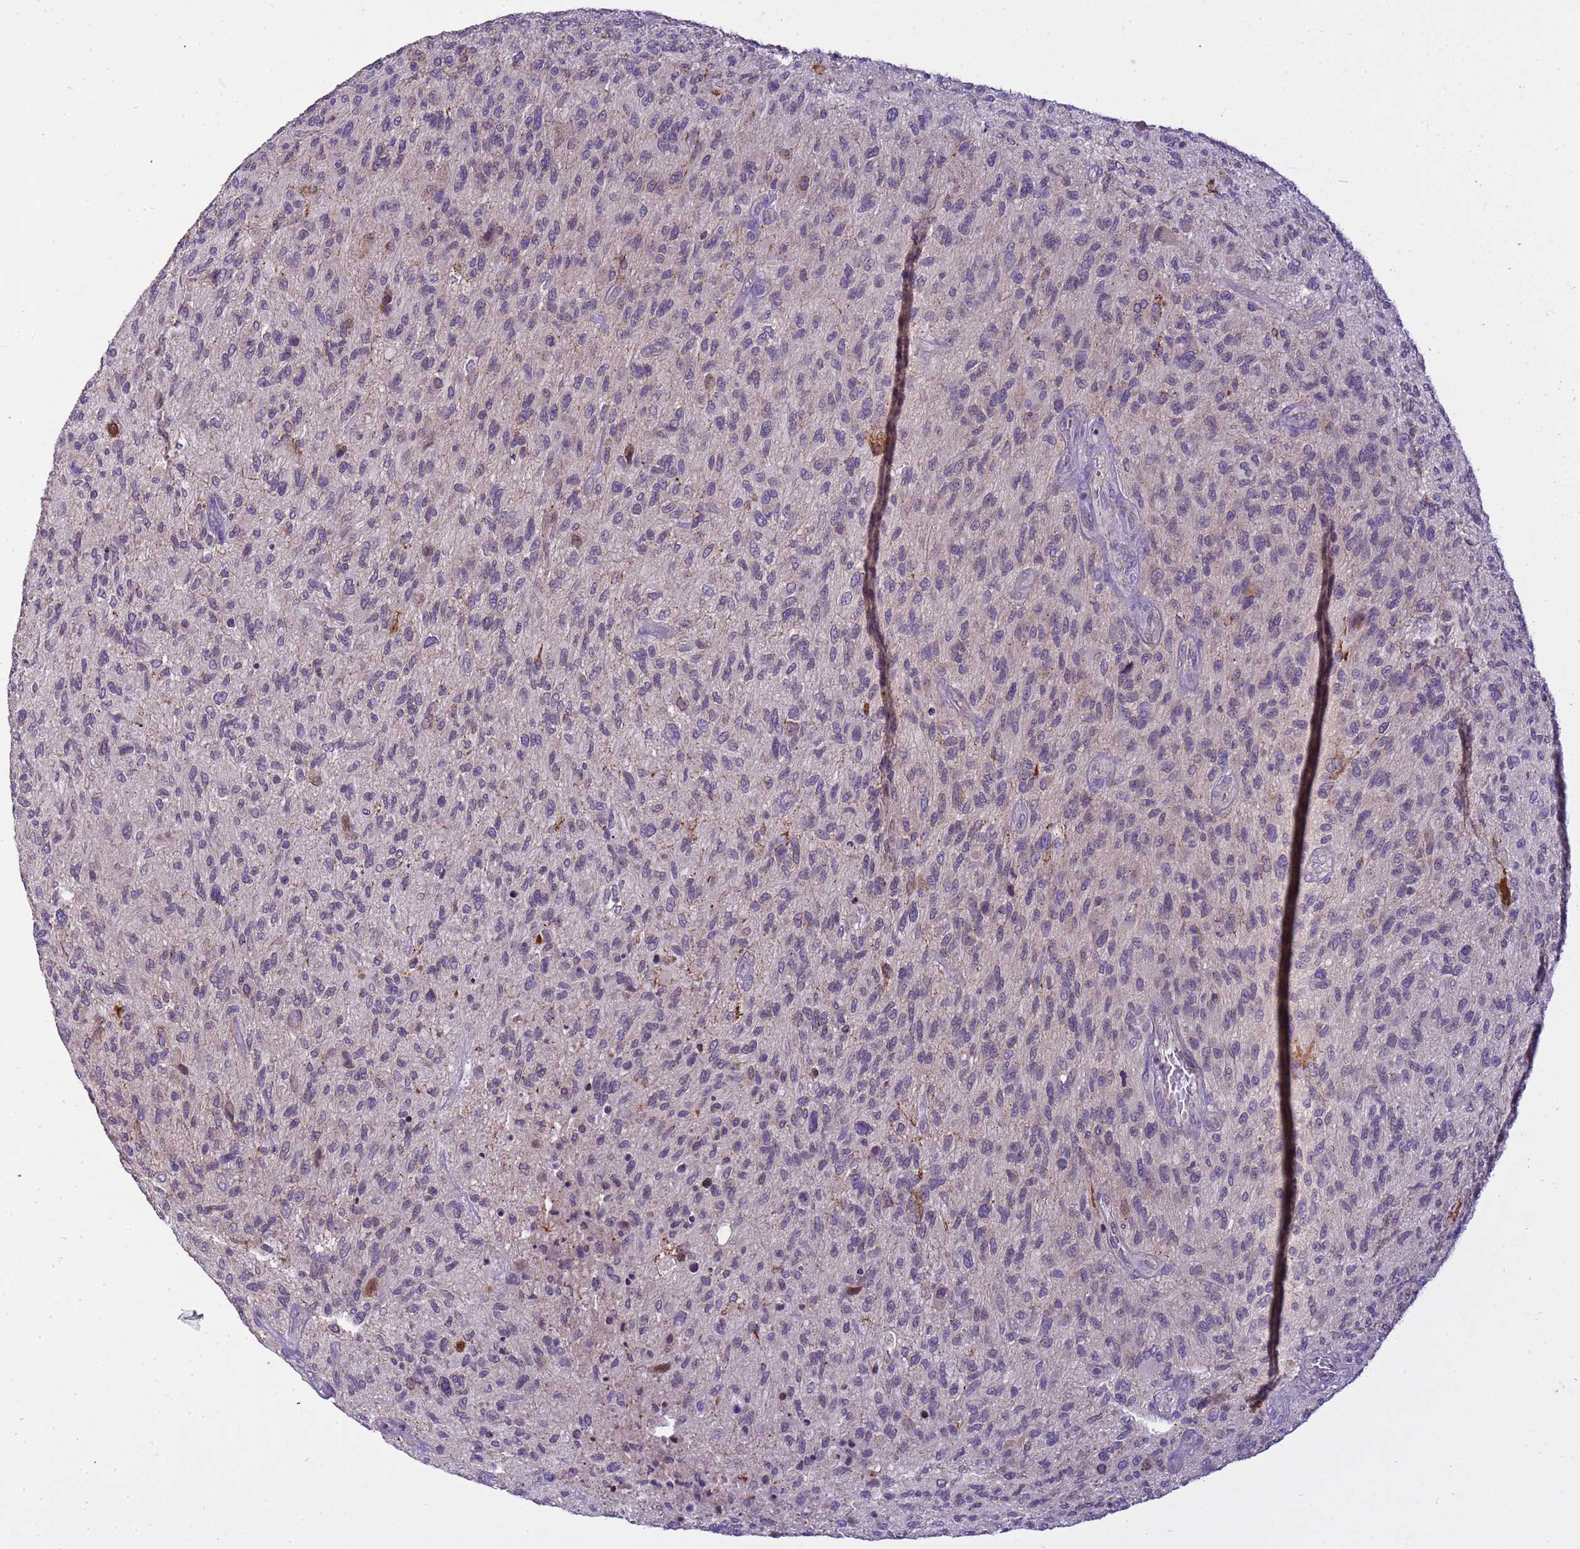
{"staining": {"intensity": "negative", "quantity": "none", "location": "none"}, "tissue": "glioma", "cell_type": "Tumor cells", "image_type": "cancer", "snomed": [{"axis": "morphology", "description": "Glioma, malignant, High grade"}, {"axis": "topography", "description": "Brain"}], "caption": "DAB immunohistochemical staining of human glioma demonstrates no significant expression in tumor cells.", "gene": "PLCXD3", "patient": {"sex": "male", "age": 47}}